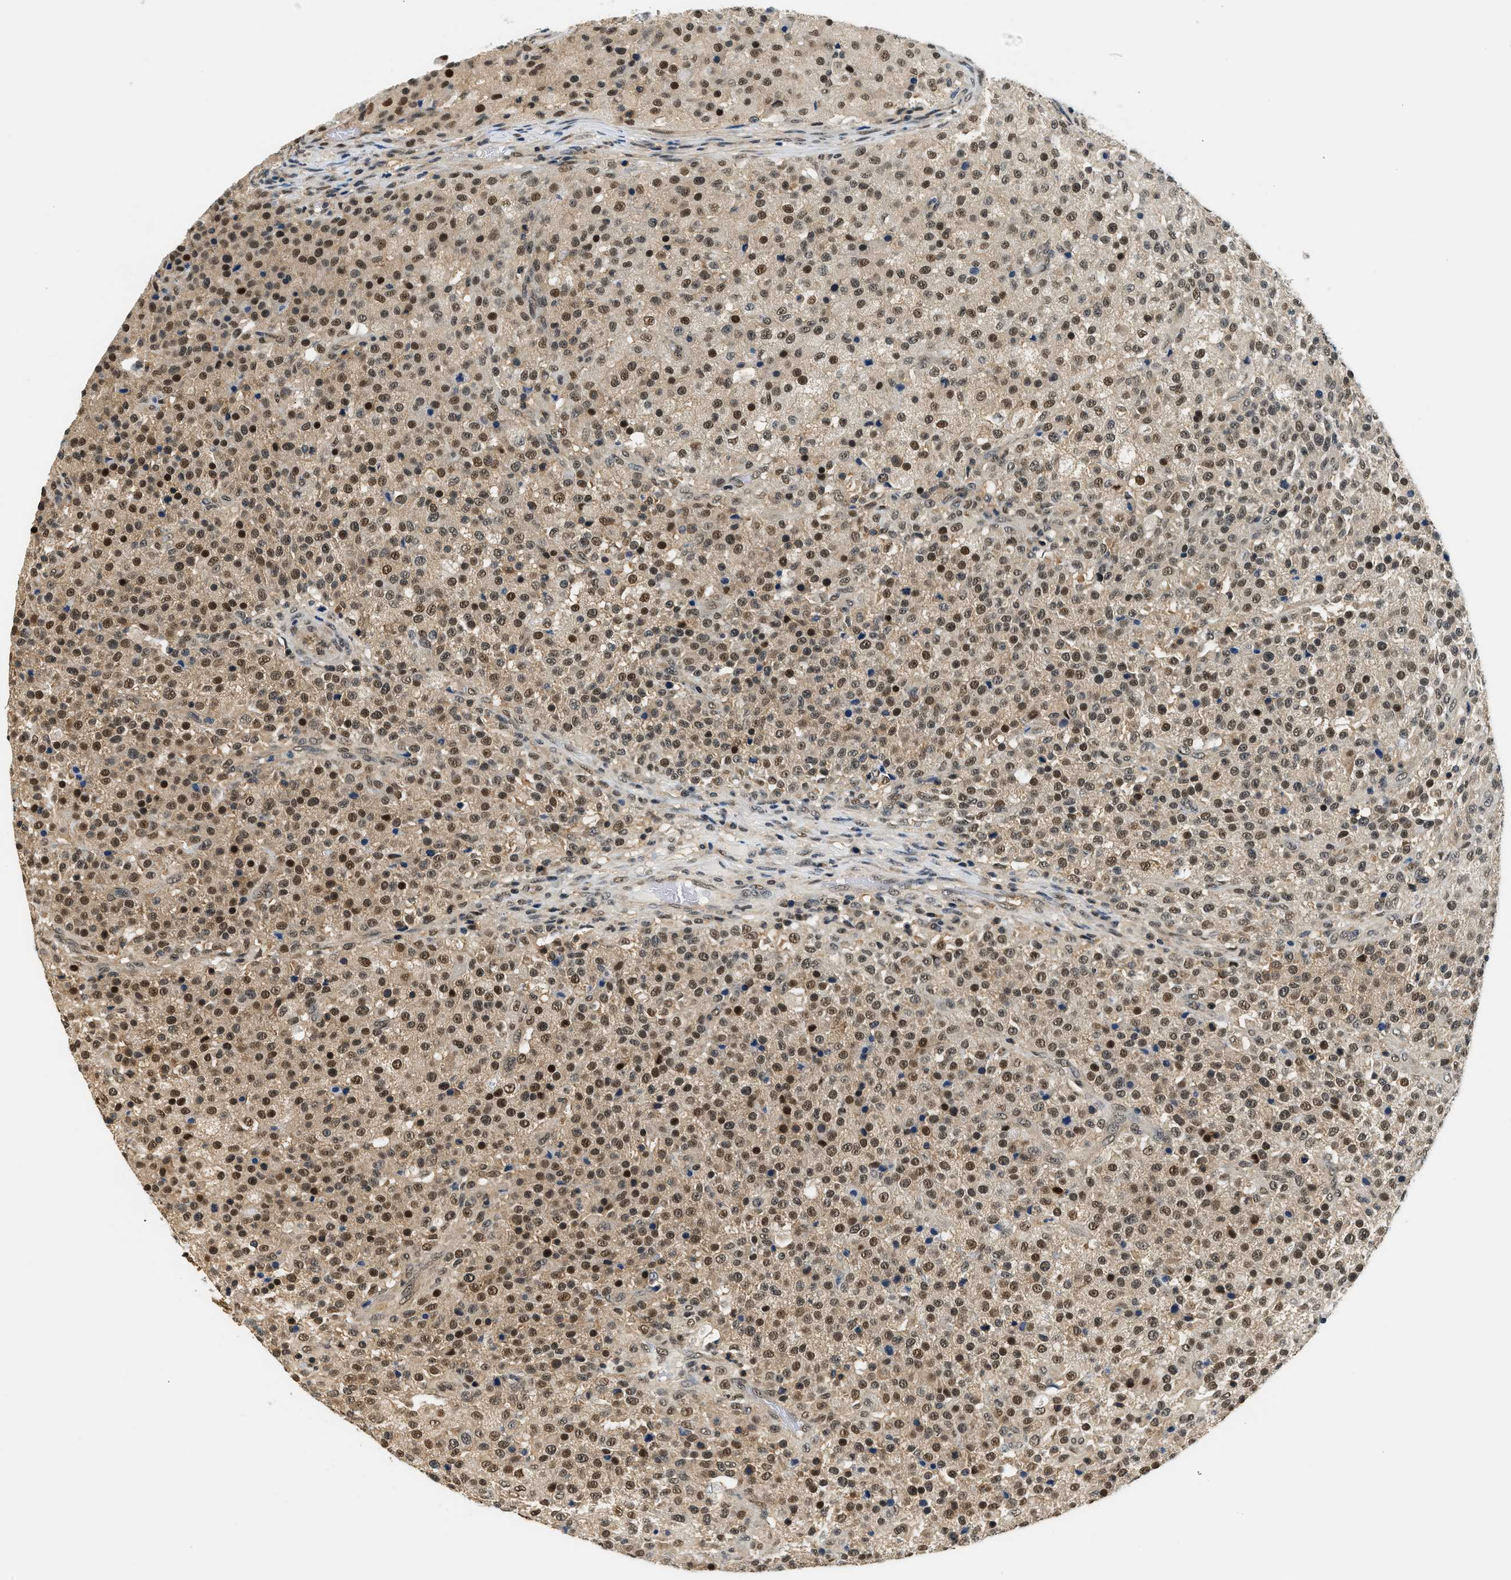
{"staining": {"intensity": "strong", "quantity": "25%-75%", "location": "cytoplasmic/membranous,nuclear"}, "tissue": "testis cancer", "cell_type": "Tumor cells", "image_type": "cancer", "snomed": [{"axis": "morphology", "description": "Seminoma, NOS"}, {"axis": "topography", "description": "Testis"}], "caption": "This histopathology image displays immunohistochemistry staining of testis cancer (seminoma), with high strong cytoplasmic/membranous and nuclear staining in approximately 25%-75% of tumor cells.", "gene": "PSMD3", "patient": {"sex": "male", "age": 59}}